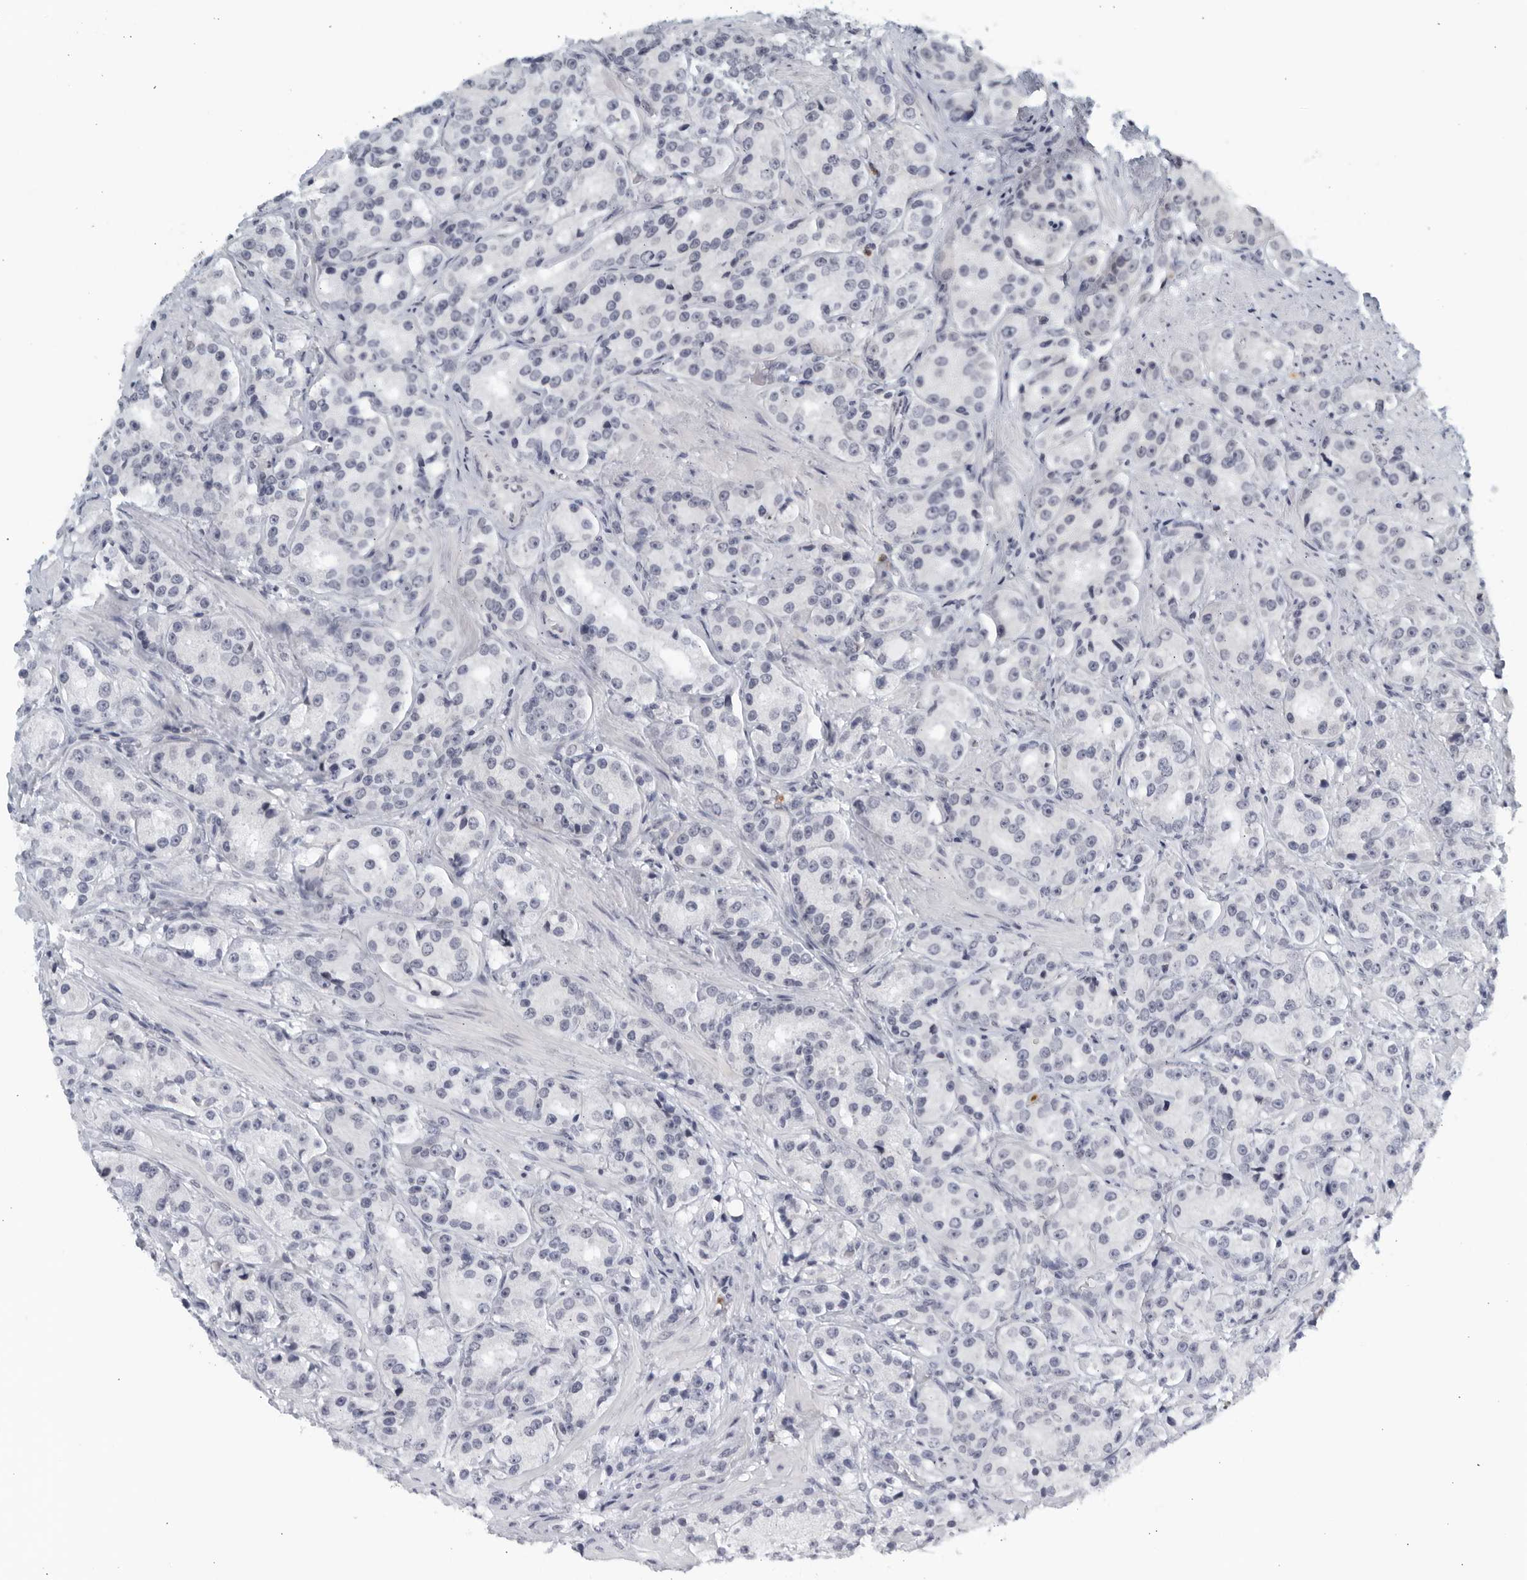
{"staining": {"intensity": "negative", "quantity": "none", "location": "none"}, "tissue": "prostate cancer", "cell_type": "Tumor cells", "image_type": "cancer", "snomed": [{"axis": "morphology", "description": "Adenocarcinoma, High grade"}, {"axis": "topography", "description": "Prostate"}], "caption": "Immunohistochemistry histopathology image of human high-grade adenocarcinoma (prostate) stained for a protein (brown), which shows no expression in tumor cells.", "gene": "KLK7", "patient": {"sex": "male", "age": 60}}